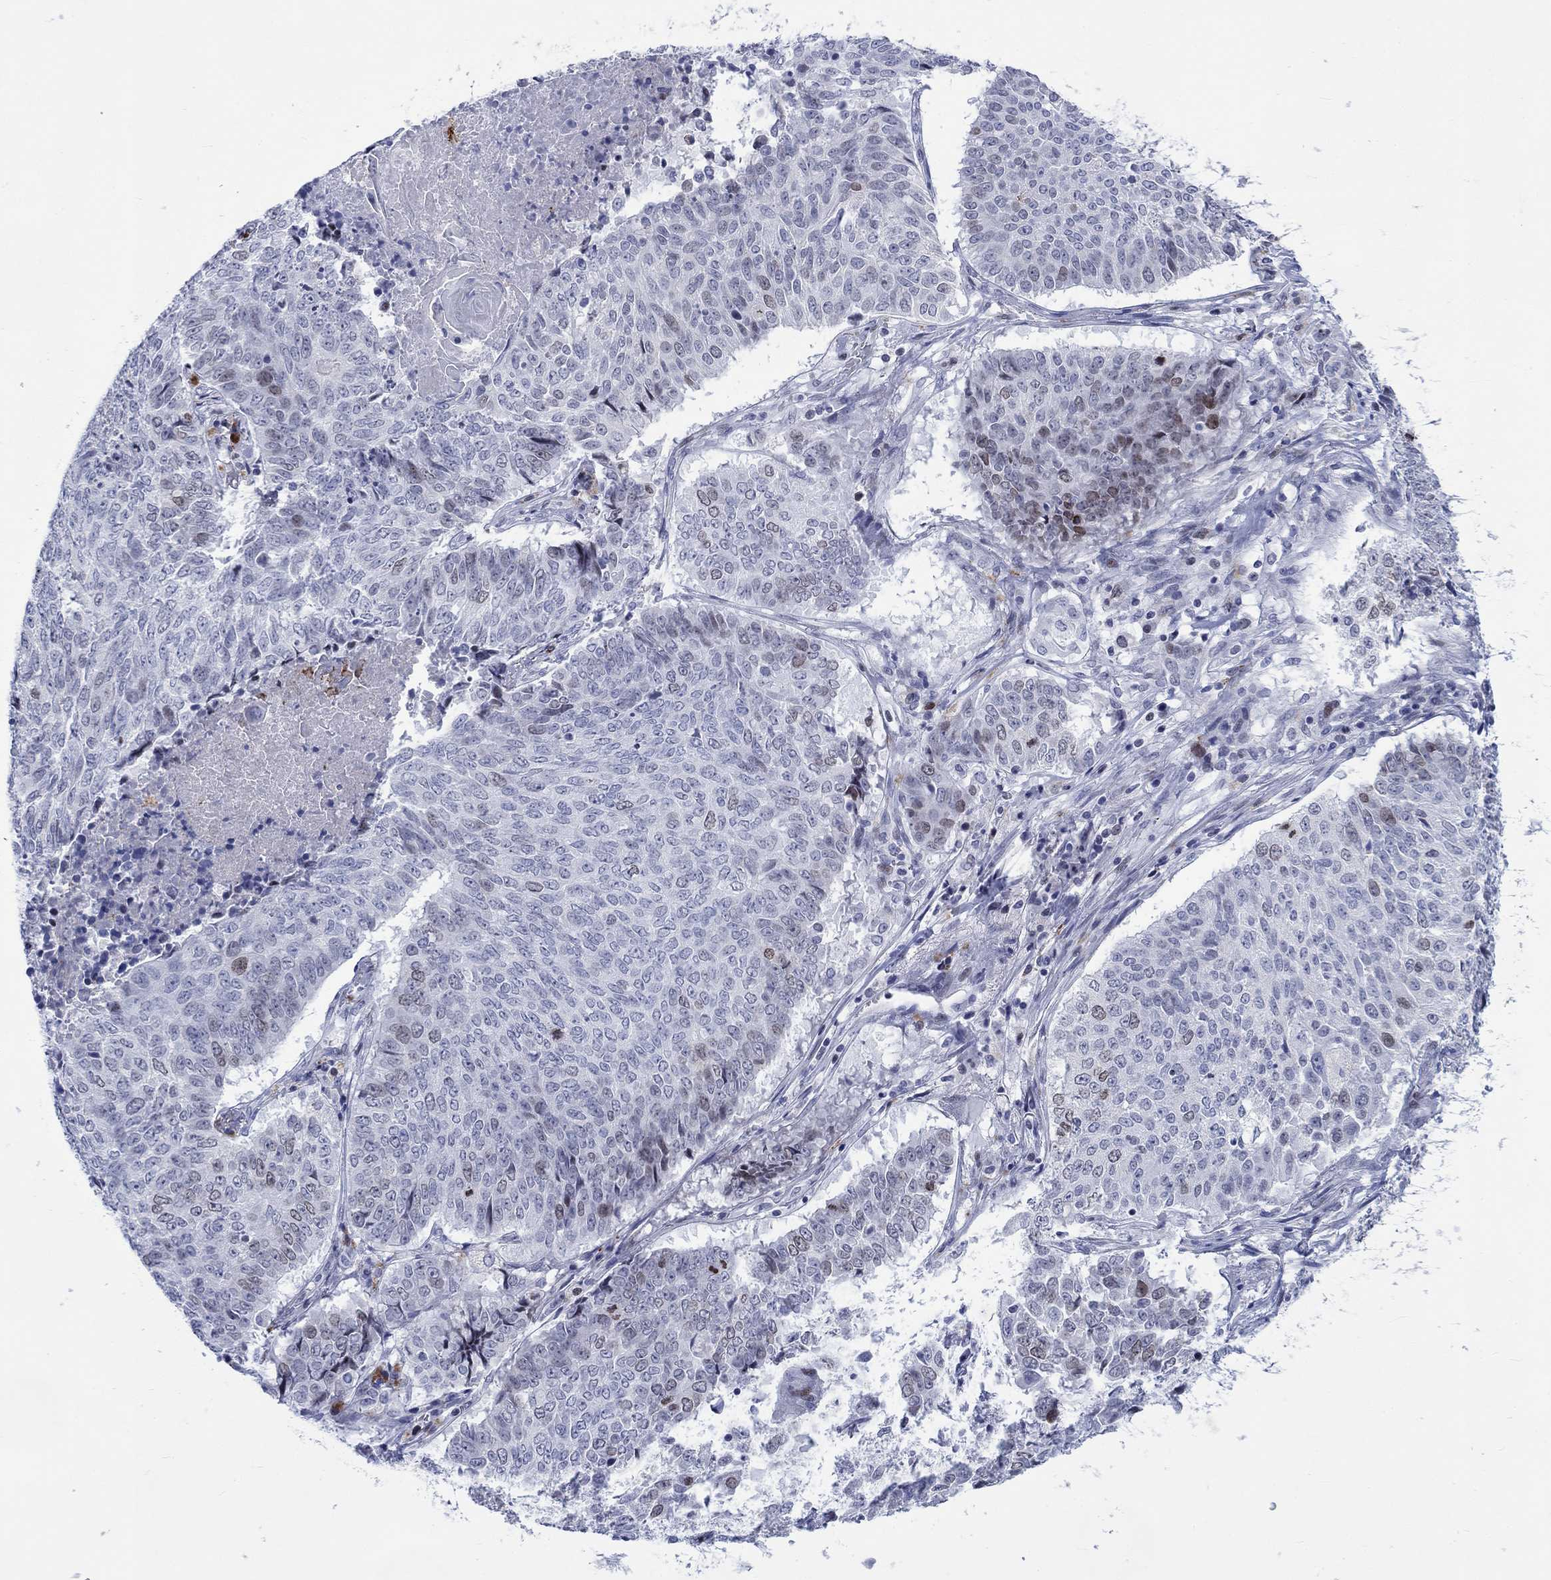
{"staining": {"intensity": "moderate", "quantity": "<25%", "location": "nuclear"}, "tissue": "lung cancer", "cell_type": "Tumor cells", "image_type": "cancer", "snomed": [{"axis": "morphology", "description": "Squamous cell carcinoma, NOS"}, {"axis": "topography", "description": "Lung"}], "caption": "IHC photomicrograph of human lung cancer stained for a protein (brown), which displays low levels of moderate nuclear positivity in about <25% of tumor cells.", "gene": "CDCA2", "patient": {"sex": "male", "age": 64}}